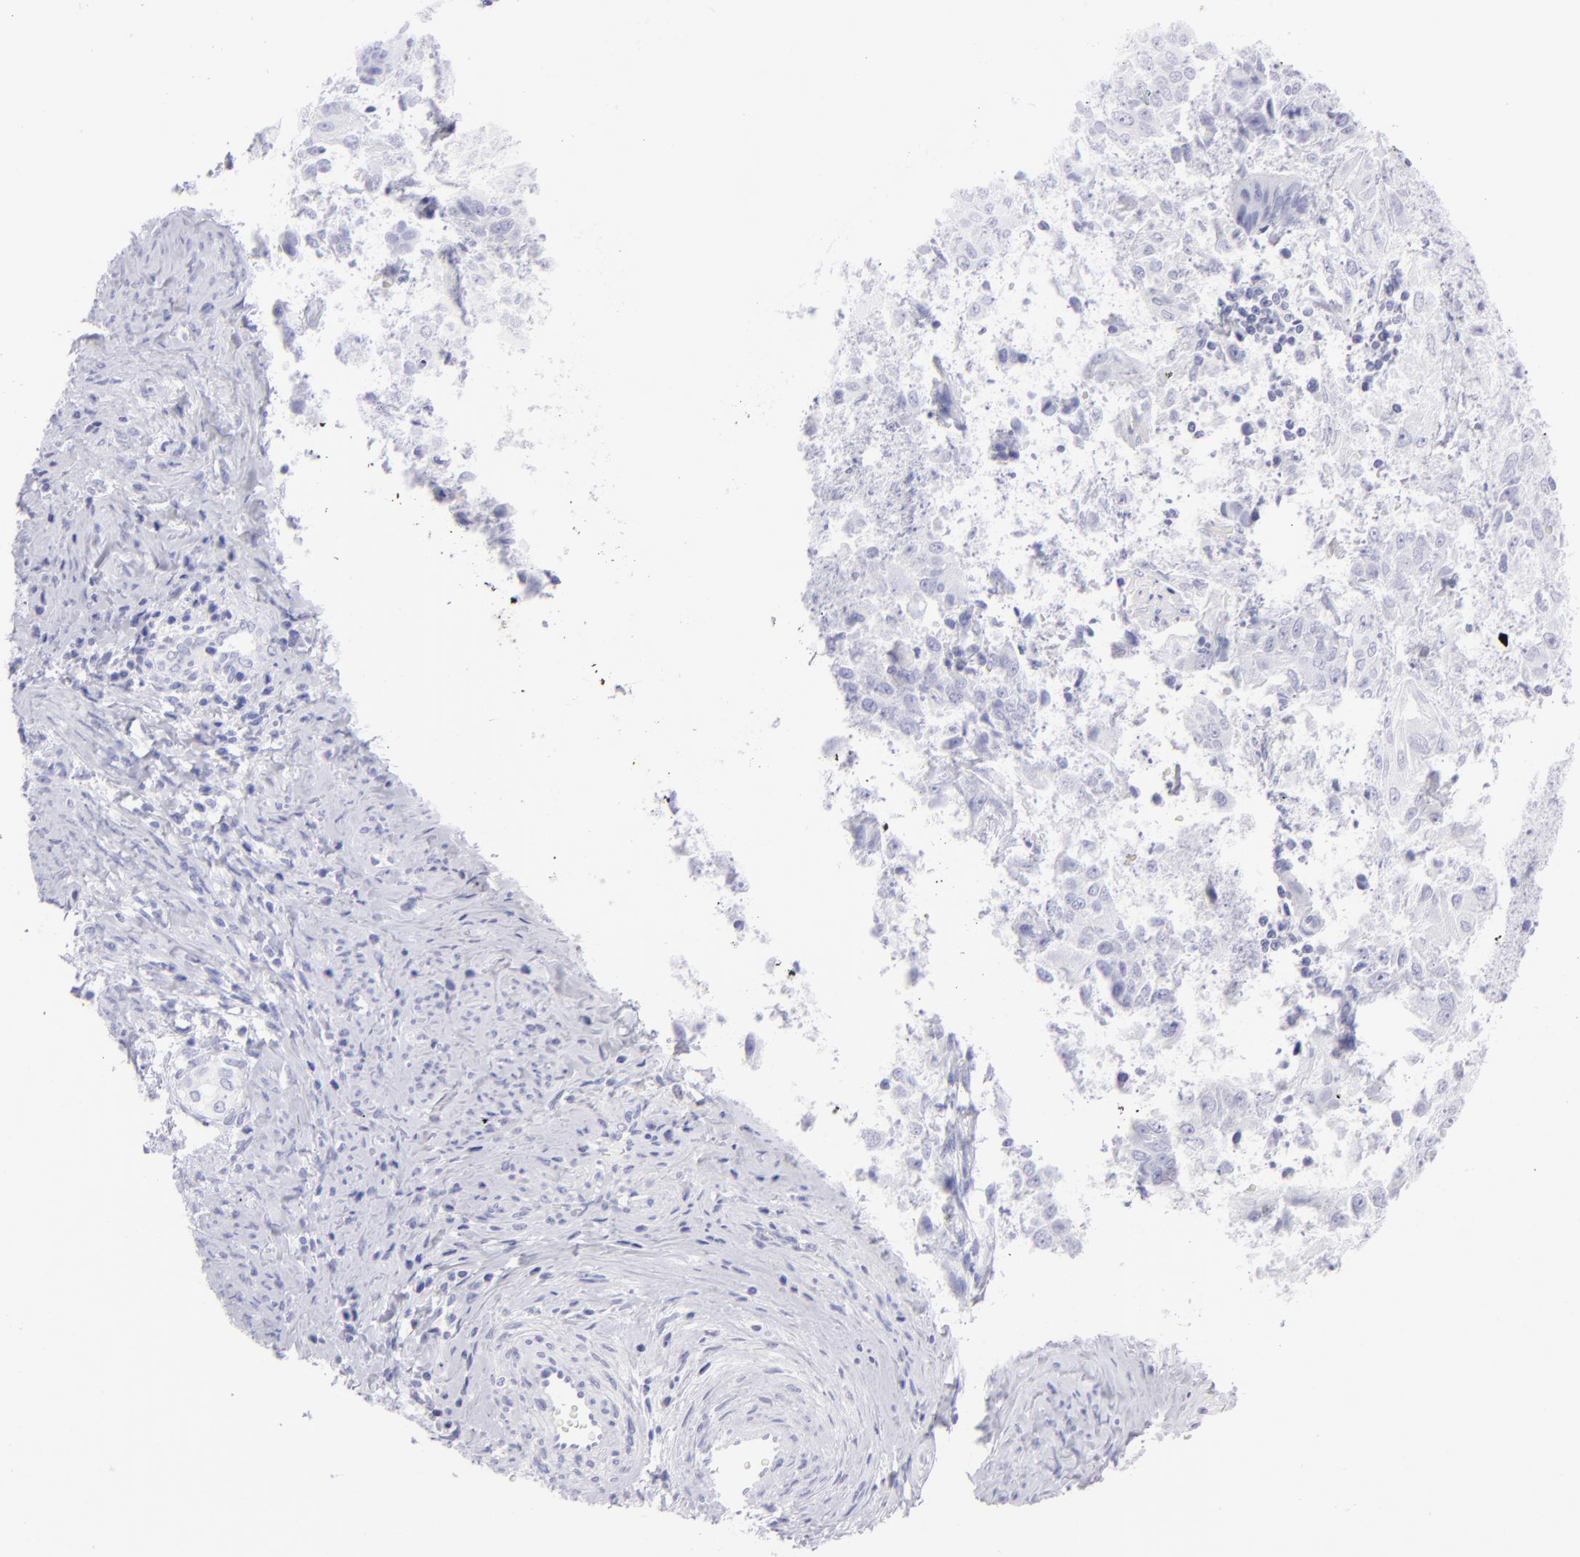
{"staining": {"intensity": "negative", "quantity": "none", "location": "none"}, "tissue": "cervical cancer", "cell_type": "Tumor cells", "image_type": "cancer", "snomed": [{"axis": "morphology", "description": "Squamous cell carcinoma, NOS"}, {"axis": "topography", "description": "Cervix"}], "caption": "An immunohistochemistry (IHC) image of cervical squamous cell carcinoma is shown. There is no staining in tumor cells of cervical squamous cell carcinoma. (DAB (3,3'-diaminobenzidine) immunohistochemistry (IHC) visualized using brightfield microscopy, high magnification).", "gene": "SLC1A2", "patient": {"sex": "female", "age": 33}}